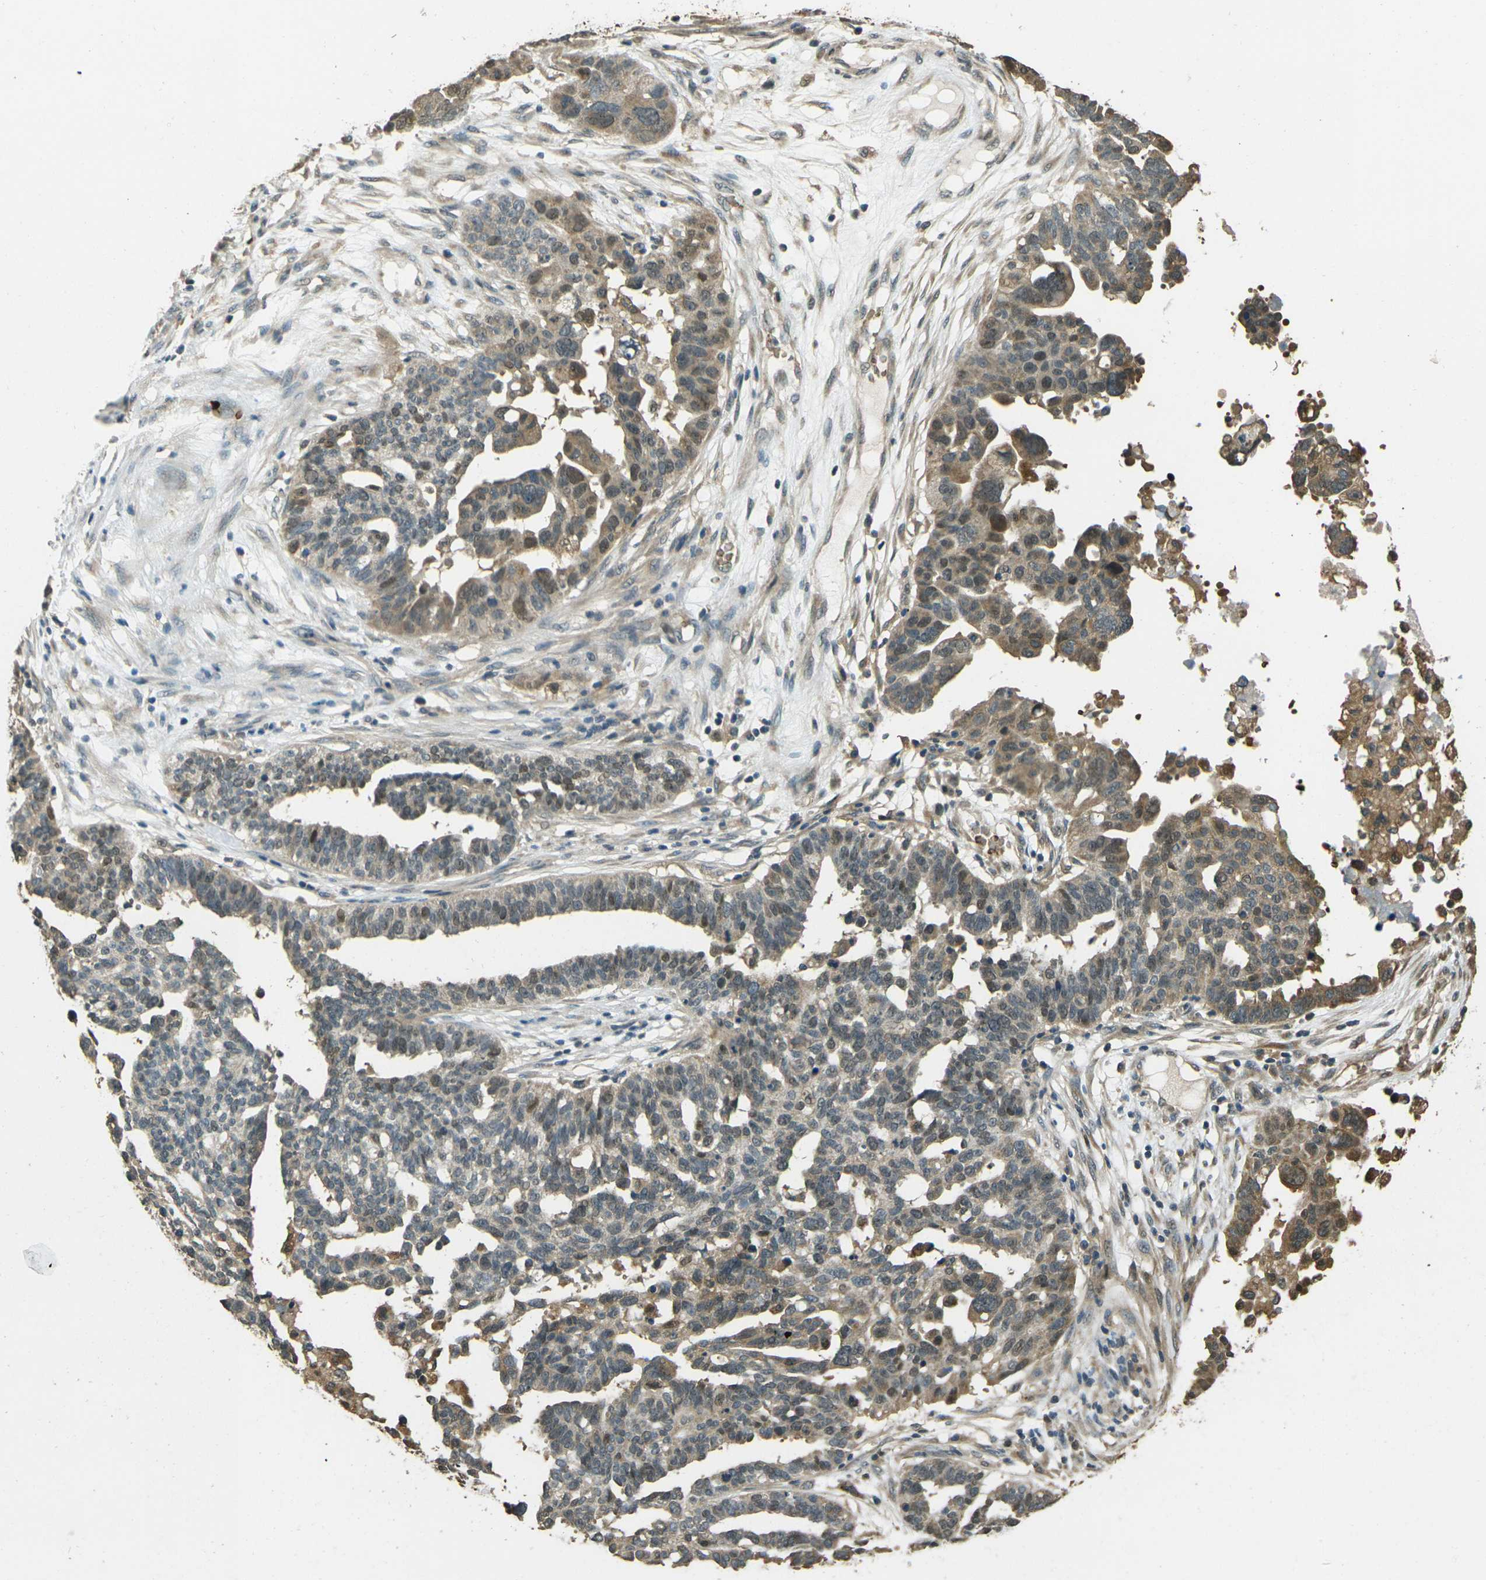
{"staining": {"intensity": "moderate", "quantity": "25%-75%", "location": "cytoplasmic/membranous,nuclear"}, "tissue": "ovarian cancer", "cell_type": "Tumor cells", "image_type": "cancer", "snomed": [{"axis": "morphology", "description": "Cystadenocarcinoma, serous, NOS"}, {"axis": "topography", "description": "Ovary"}], "caption": "High-magnification brightfield microscopy of ovarian serous cystadenocarcinoma stained with DAB (3,3'-diaminobenzidine) (brown) and counterstained with hematoxylin (blue). tumor cells exhibit moderate cytoplasmic/membranous and nuclear expression is seen in approximately25%-75% of cells.", "gene": "TOR1A", "patient": {"sex": "female", "age": 59}}